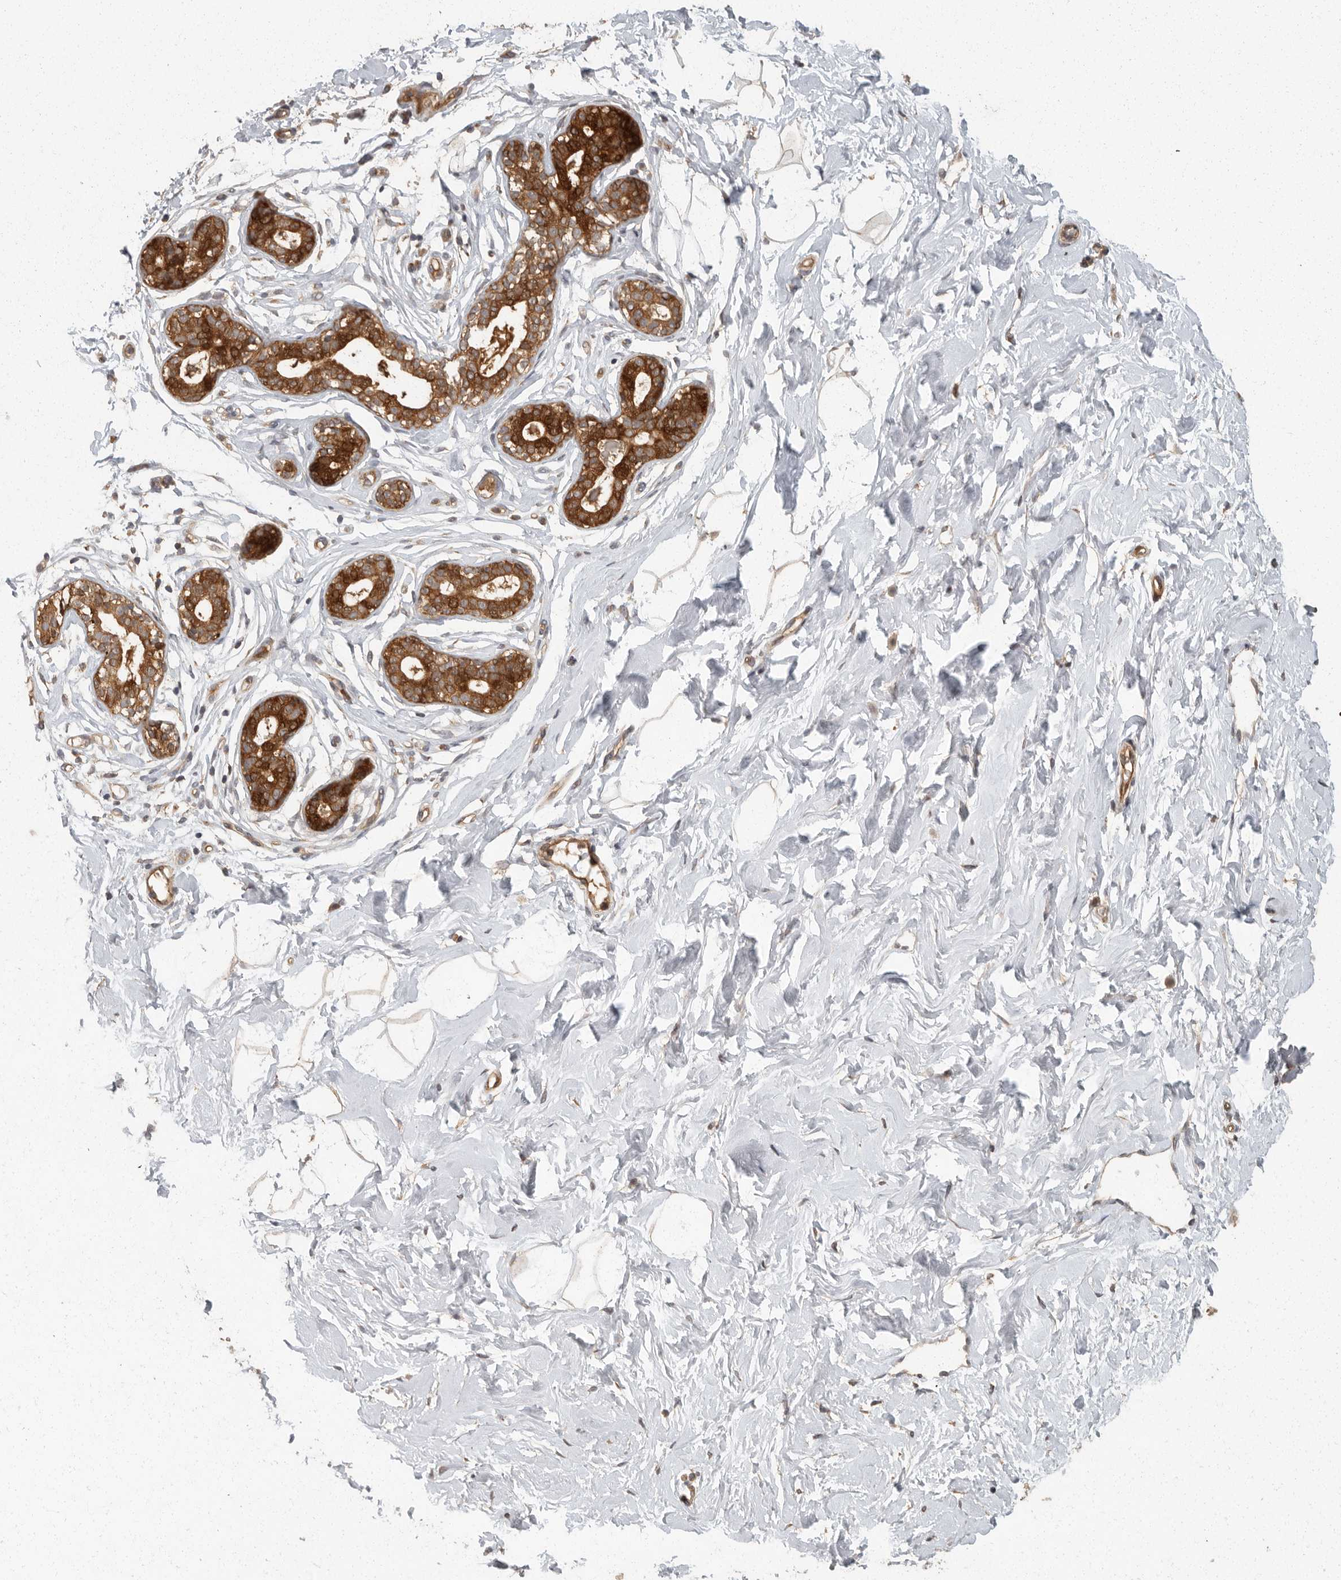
{"staining": {"intensity": "moderate", "quantity": ">75%", "location": "cytoplasmic/membranous"}, "tissue": "breast", "cell_type": "Adipocytes", "image_type": "normal", "snomed": [{"axis": "morphology", "description": "Normal tissue, NOS"}, {"axis": "morphology", "description": "Adenoma, NOS"}, {"axis": "topography", "description": "Breast"}], "caption": "This is an image of immunohistochemistry staining of unremarkable breast, which shows moderate expression in the cytoplasmic/membranous of adipocytes.", "gene": "SWT1", "patient": {"sex": "female", "age": 23}}